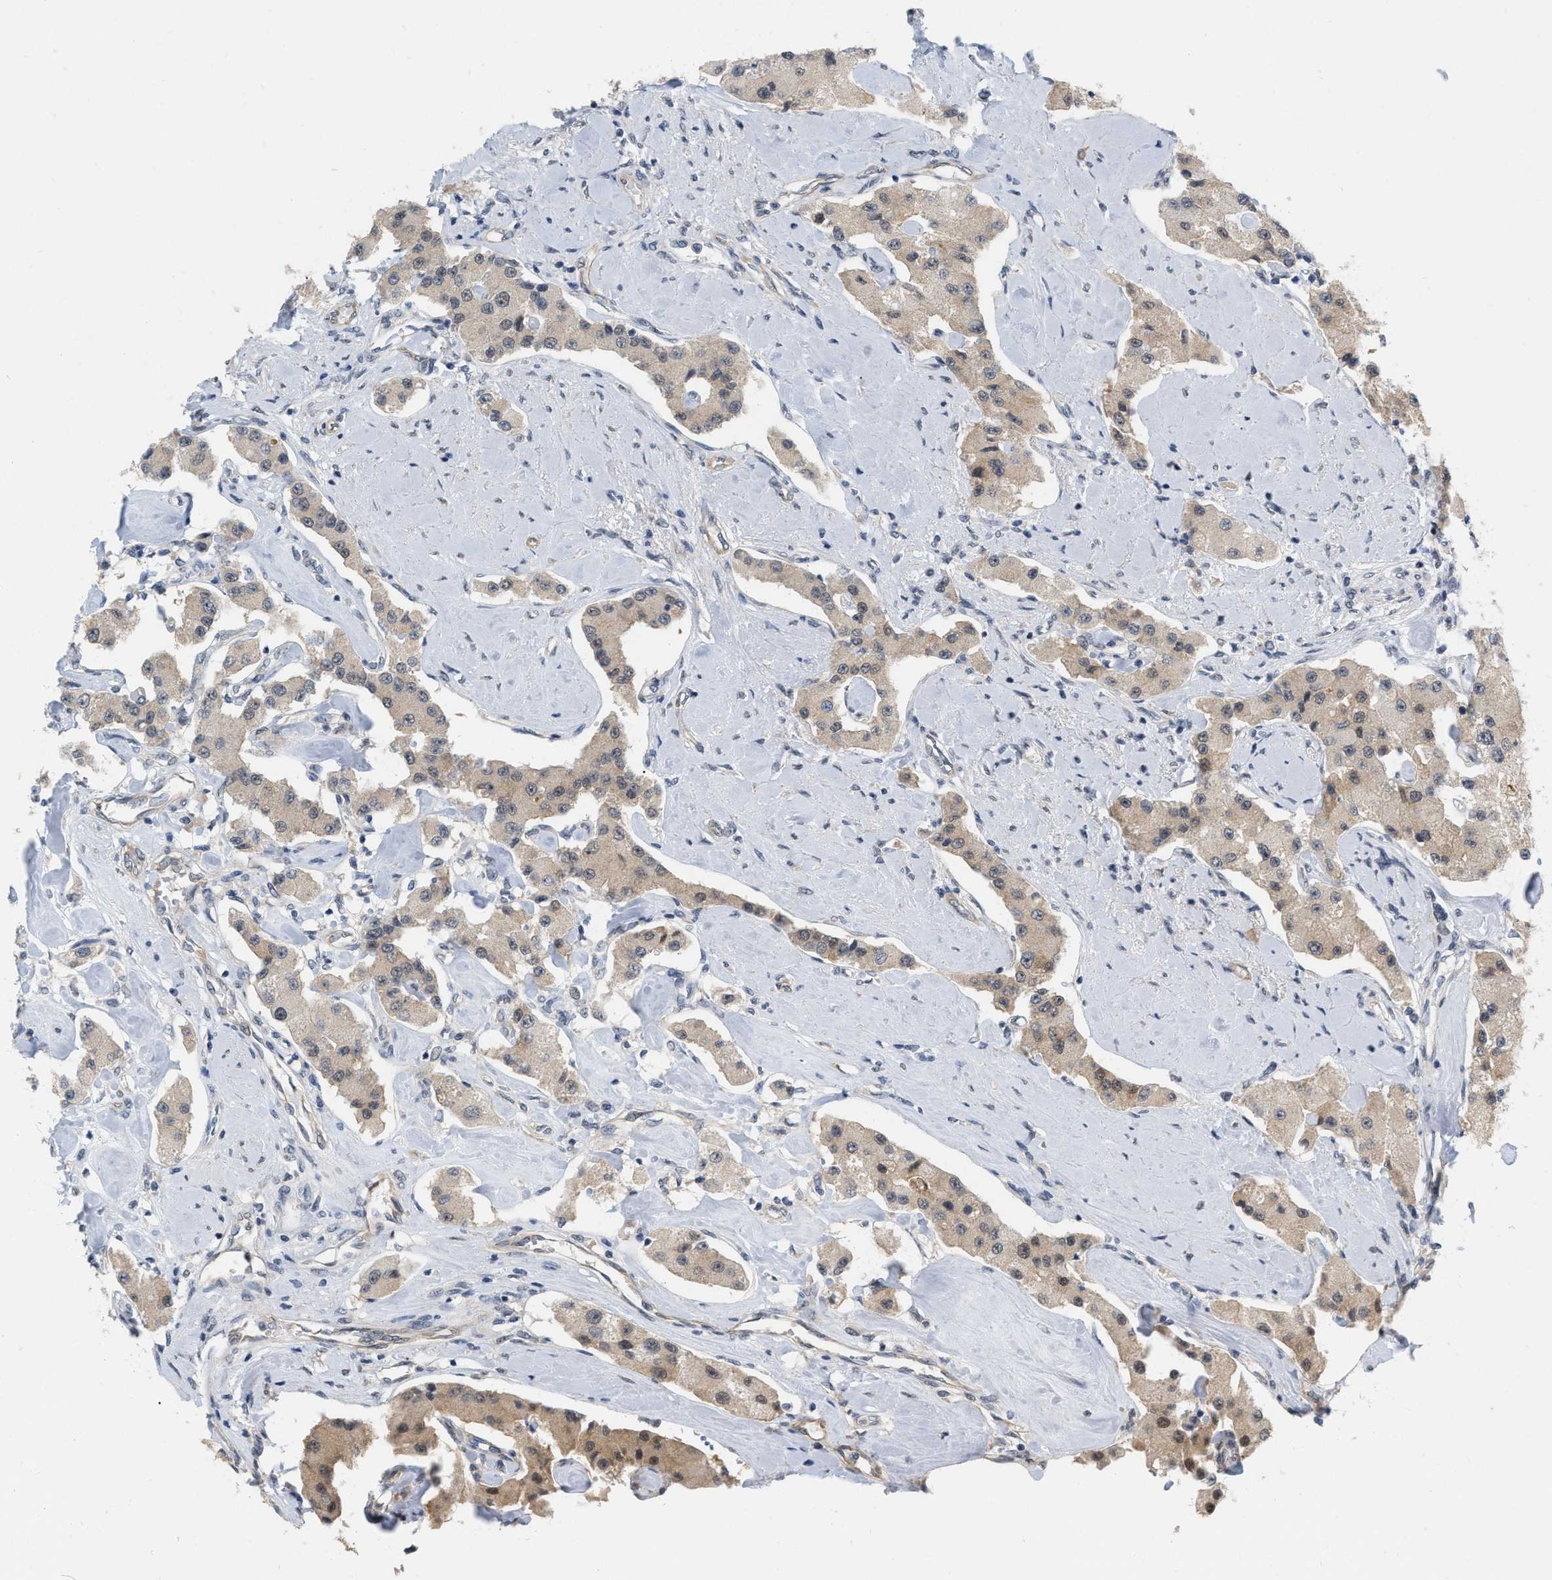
{"staining": {"intensity": "weak", "quantity": ">75%", "location": "cytoplasmic/membranous"}, "tissue": "carcinoid", "cell_type": "Tumor cells", "image_type": "cancer", "snomed": [{"axis": "morphology", "description": "Carcinoid, malignant, NOS"}, {"axis": "topography", "description": "Pancreas"}], "caption": "Malignant carcinoid stained for a protein demonstrates weak cytoplasmic/membranous positivity in tumor cells.", "gene": "RUVBL1", "patient": {"sex": "male", "age": 41}}